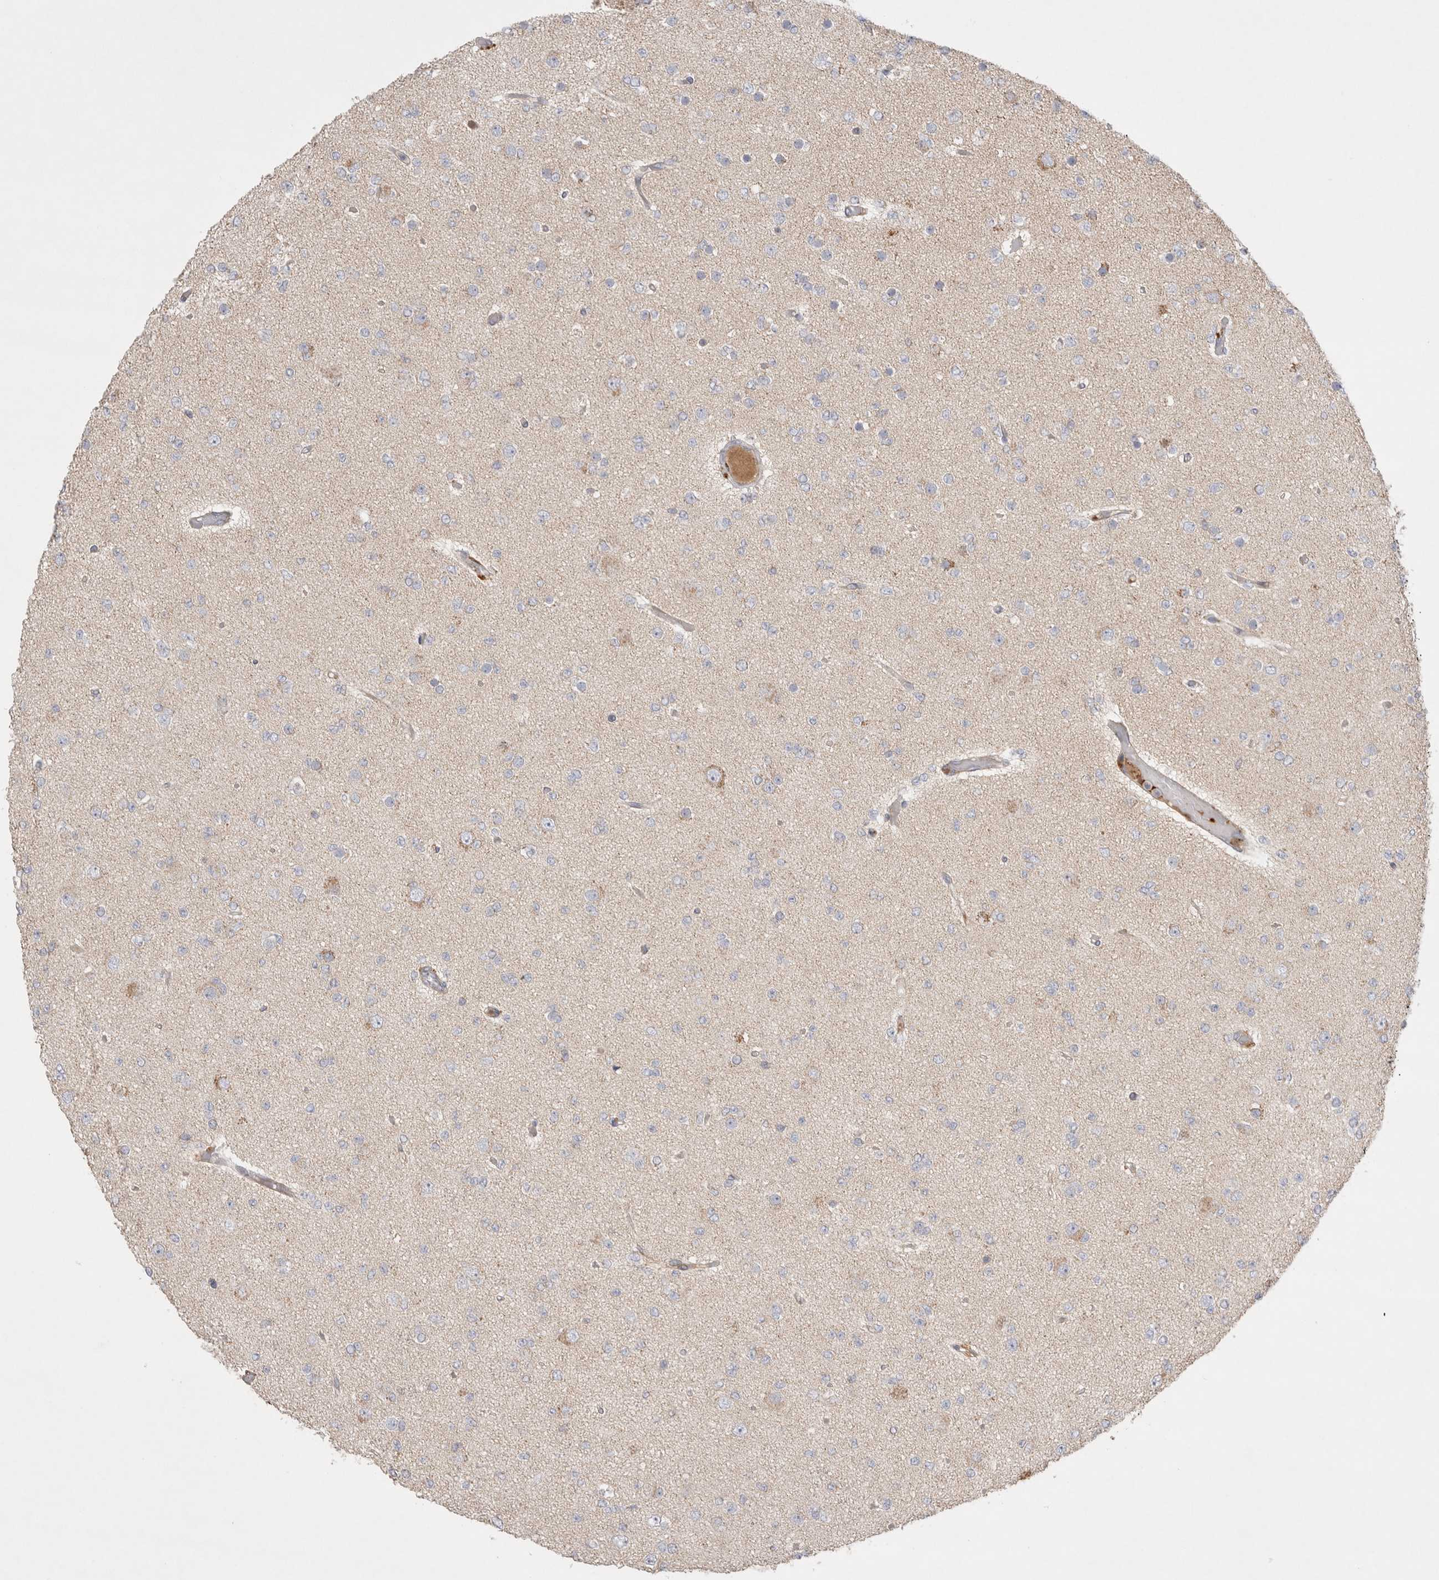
{"staining": {"intensity": "negative", "quantity": "none", "location": "none"}, "tissue": "glioma", "cell_type": "Tumor cells", "image_type": "cancer", "snomed": [{"axis": "morphology", "description": "Glioma, malignant, Low grade"}, {"axis": "topography", "description": "Brain"}], "caption": "The micrograph shows no staining of tumor cells in glioma.", "gene": "TBC1D16", "patient": {"sex": "female", "age": 22}}